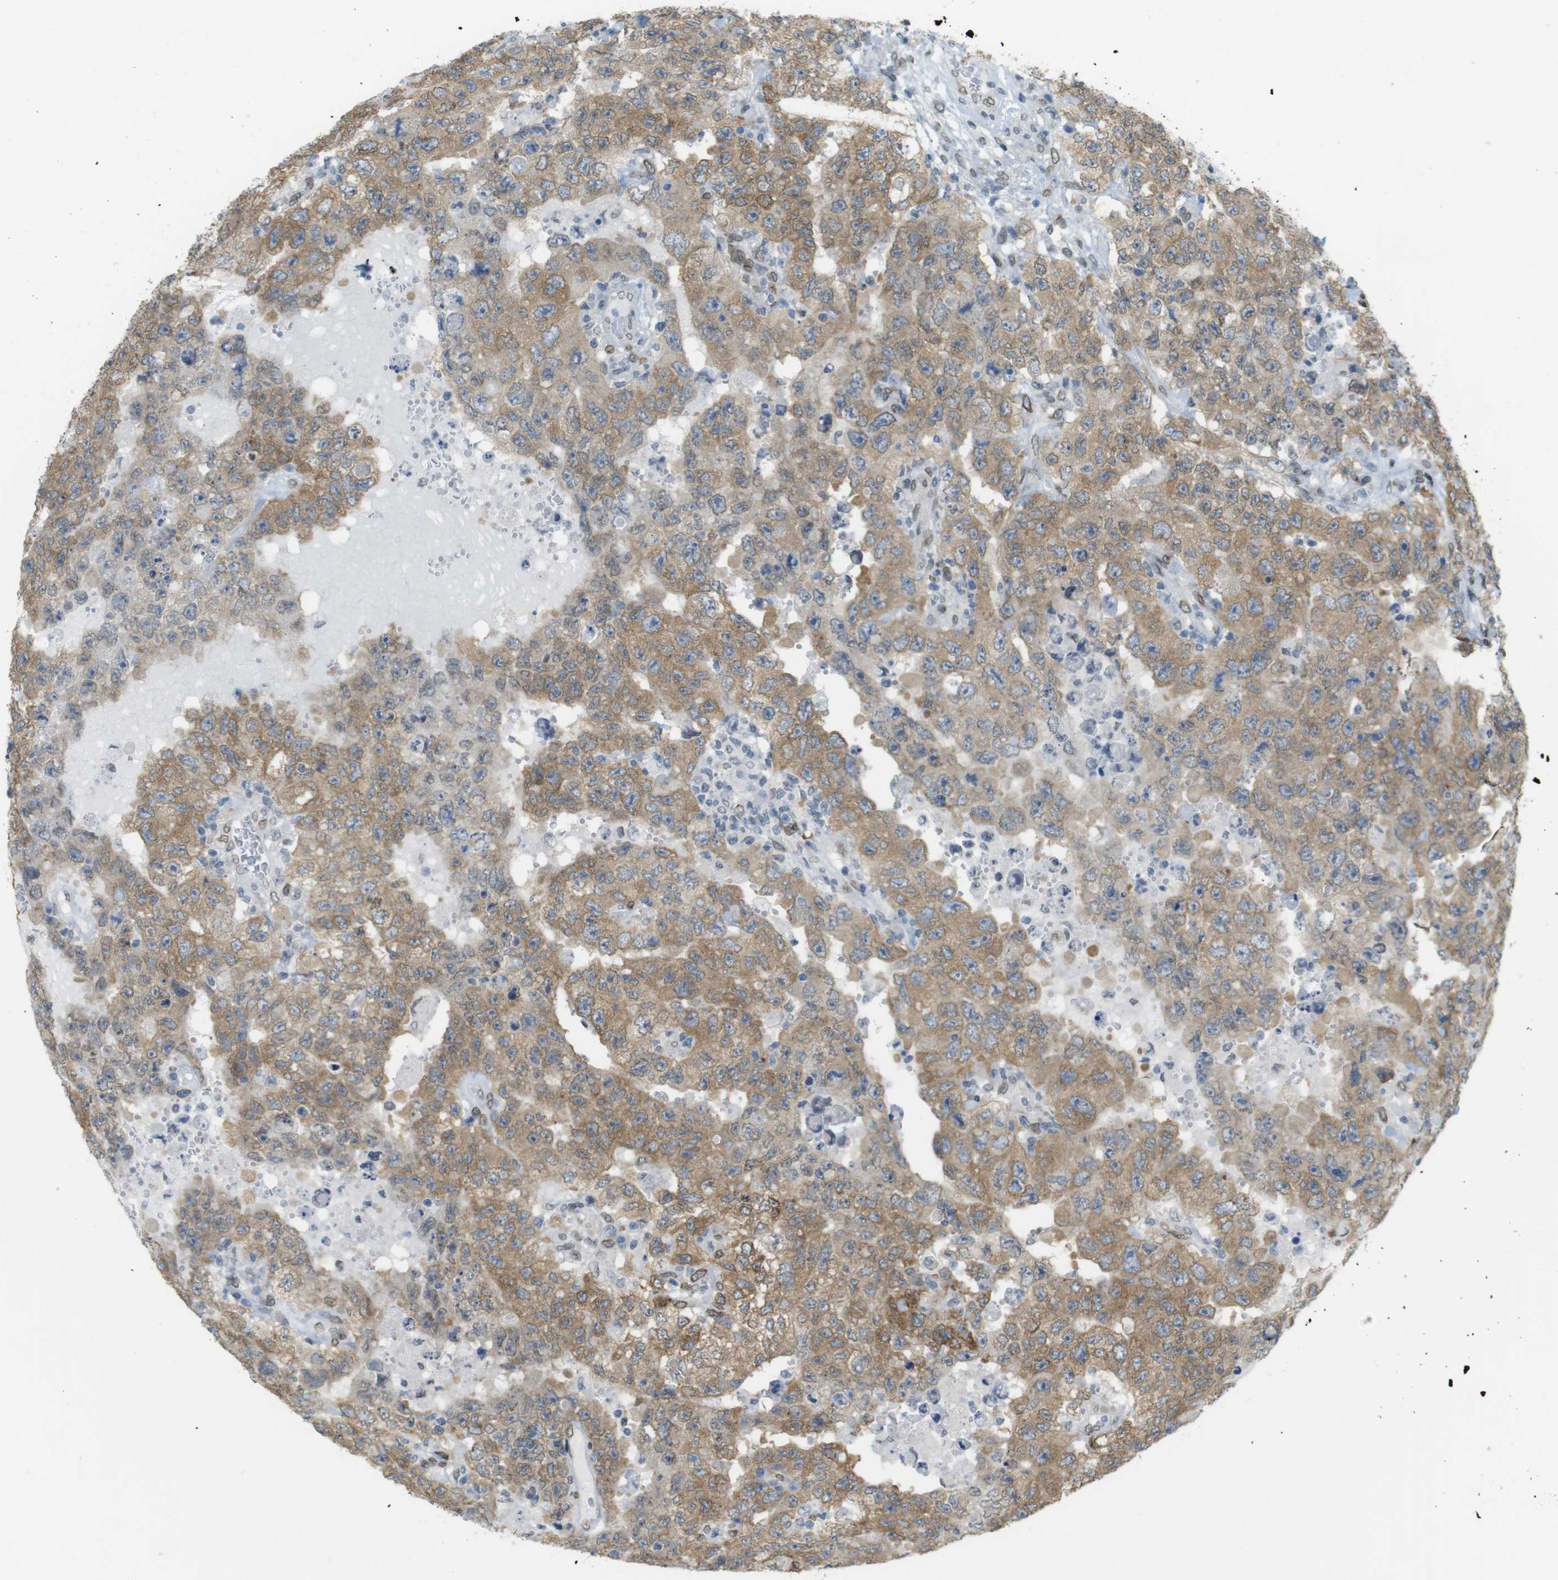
{"staining": {"intensity": "moderate", "quantity": ">75%", "location": "cytoplasmic/membranous,nuclear"}, "tissue": "testis cancer", "cell_type": "Tumor cells", "image_type": "cancer", "snomed": [{"axis": "morphology", "description": "Carcinoma, Embryonal, NOS"}, {"axis": "topography", "description": "Testis"}], "caption": "A photomicrograph of human embryonal carcinoma (testis) stained for a protein demonstrates moderate cytoplasmic/membranous and nuclear brown staining in tumor cells.", "gene": "ARL6IP6", "patient": {"sex": "male", "age": 26}}